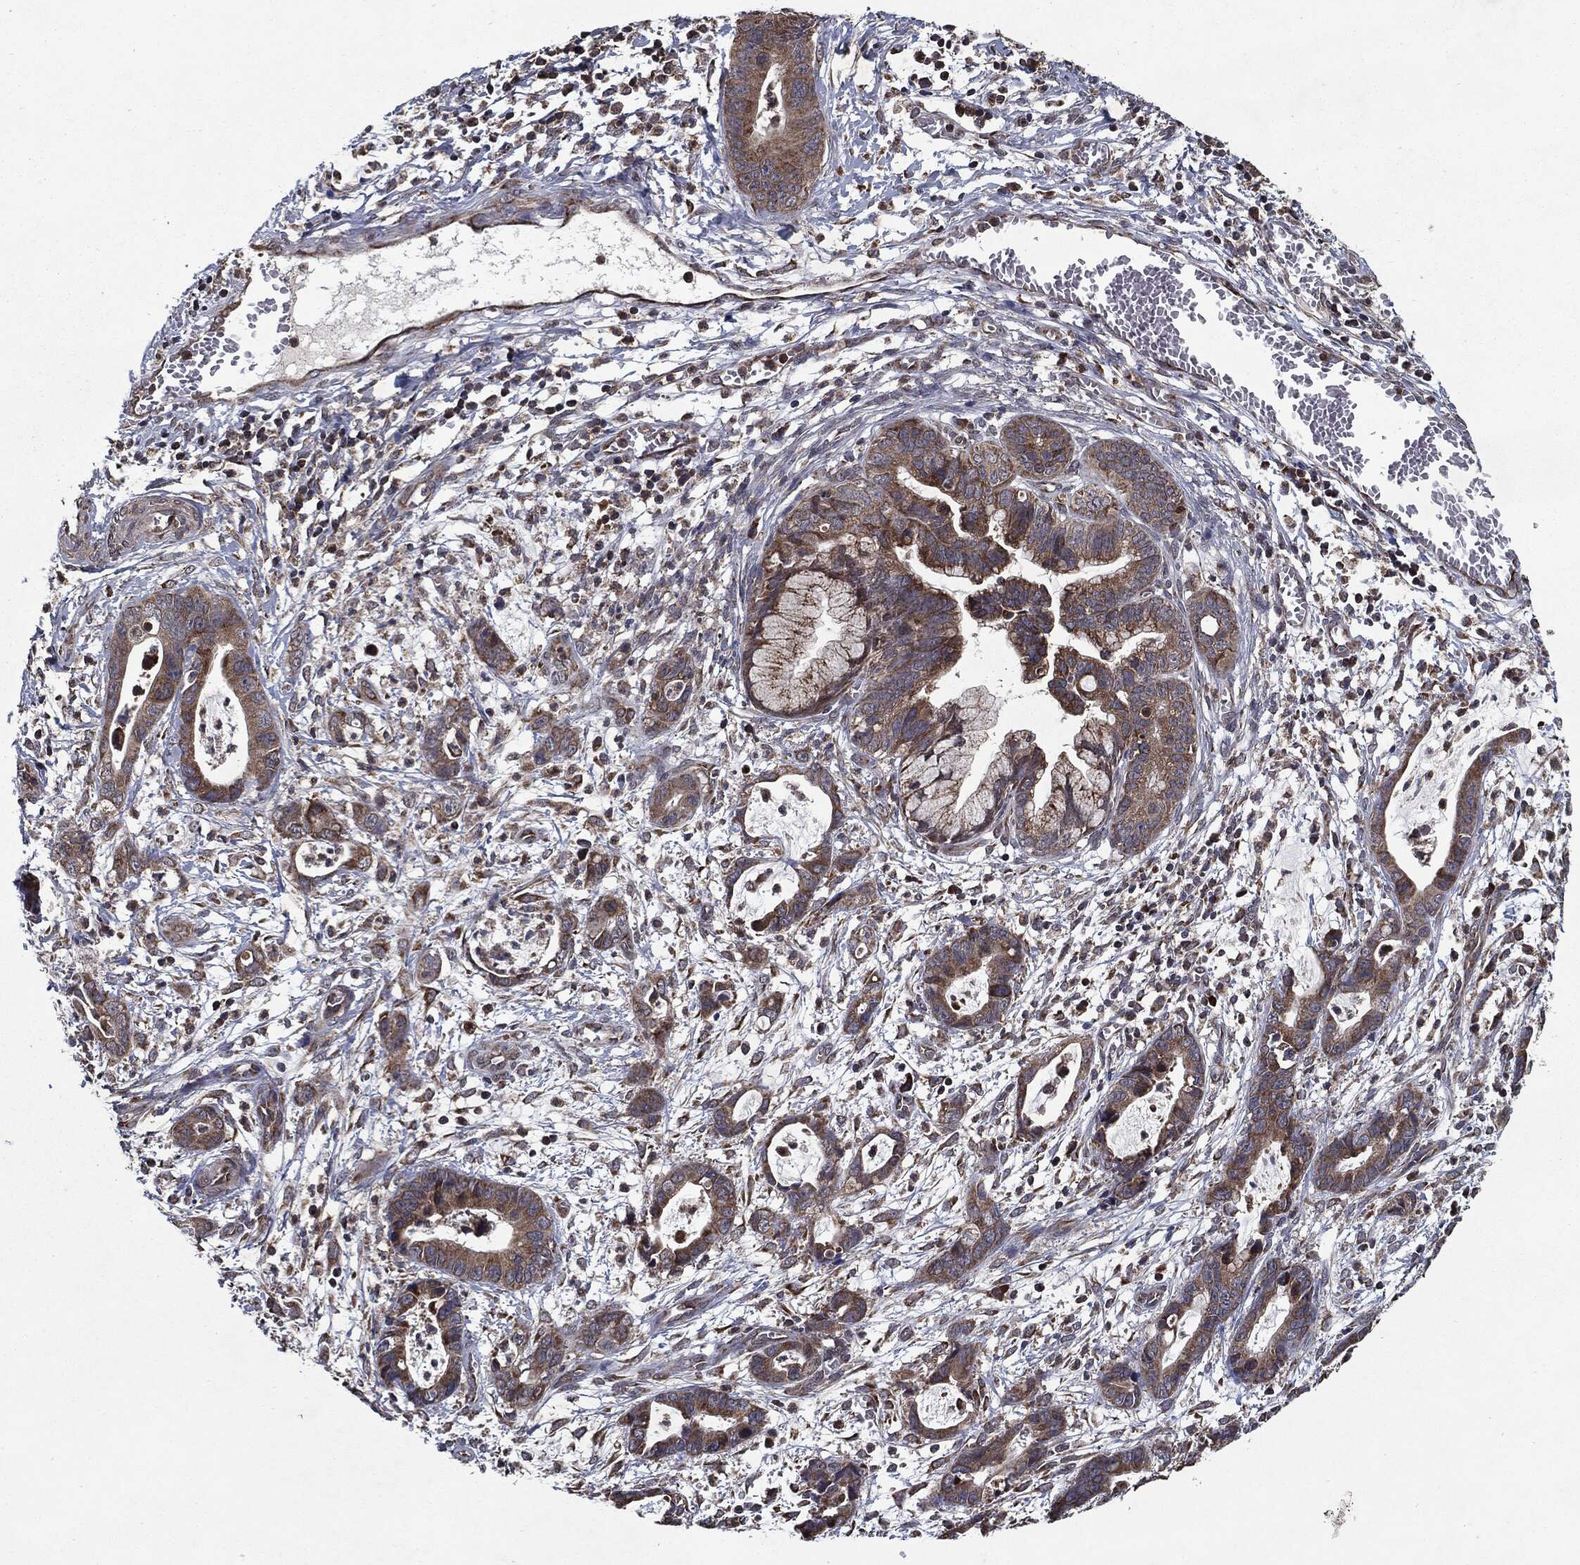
{"staining": {"intensity": "moderate", "quantity": ">75%", "location": "cytoplasmic/membranous"}, "tissue": "cervical cancer", "cell_type": "Tumor cells", "image_type": "cancer", "snomed": [{"axis": "morphology", "description": "Adenocarcinoma, NOS"}, {"axis": "topography", "description": "Cervix"}], "caption": "Human cervical cancer (adenocarcinoma) stained with a protein marker shows moderate staining in tumor cells.", "gene": "HDAC5", "patient": {"sex": "female", "age": 44}}